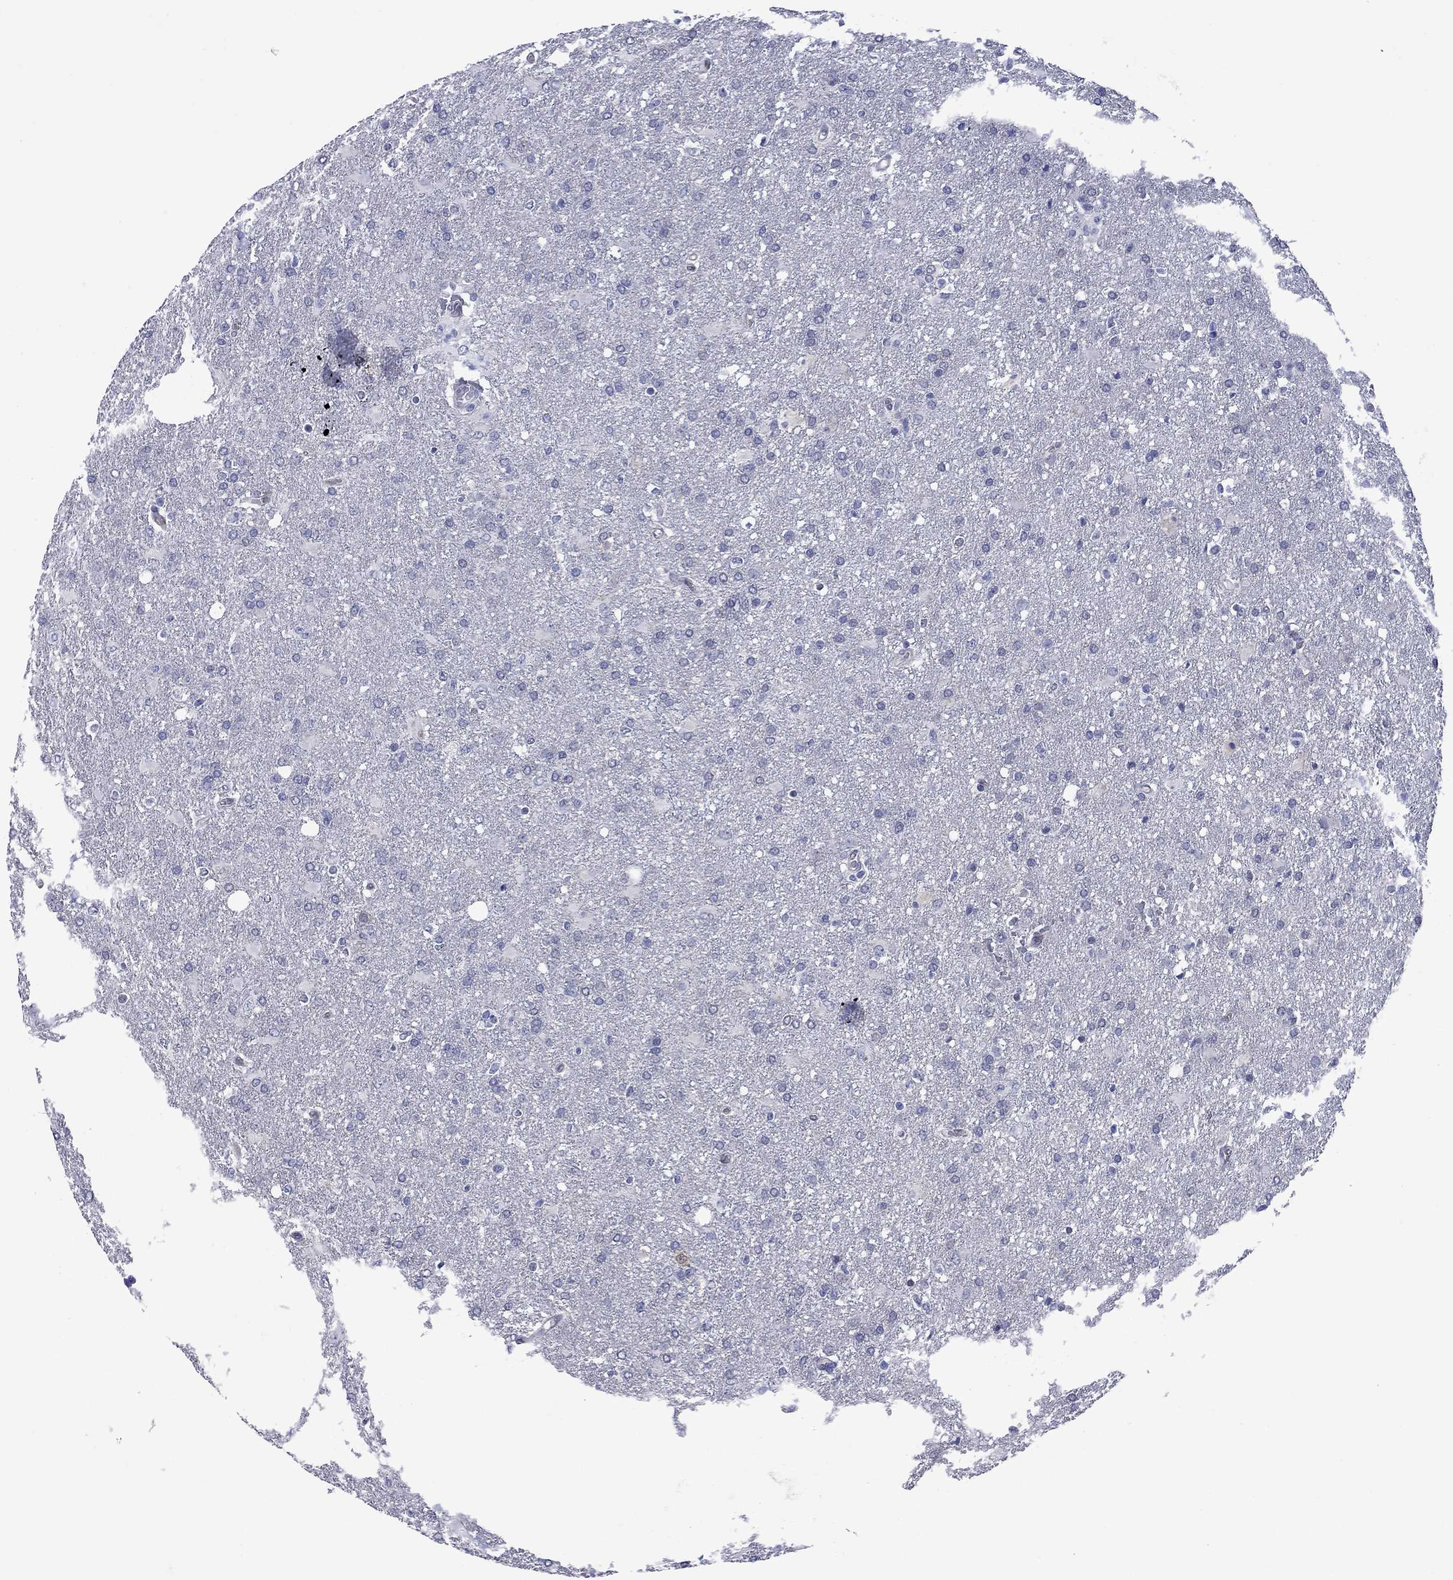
{"staining": {"intensity": "negative", "quantity": "none", "location": "none"}, "tissue": "glioma", "cell_type": "Tumor cells", "image_type": "cancer", "snomed": [{"axis": "morphology", "description": "Glioma, malignant, High grade"}, {"axis": "topography", "description": "Brain"}], "caption": "Histopathology image shows no protein staining in tumor cells of glioma tissue.", "gene": "CTNNBIP1", "patient": {"sex": "male", "age": 68}}